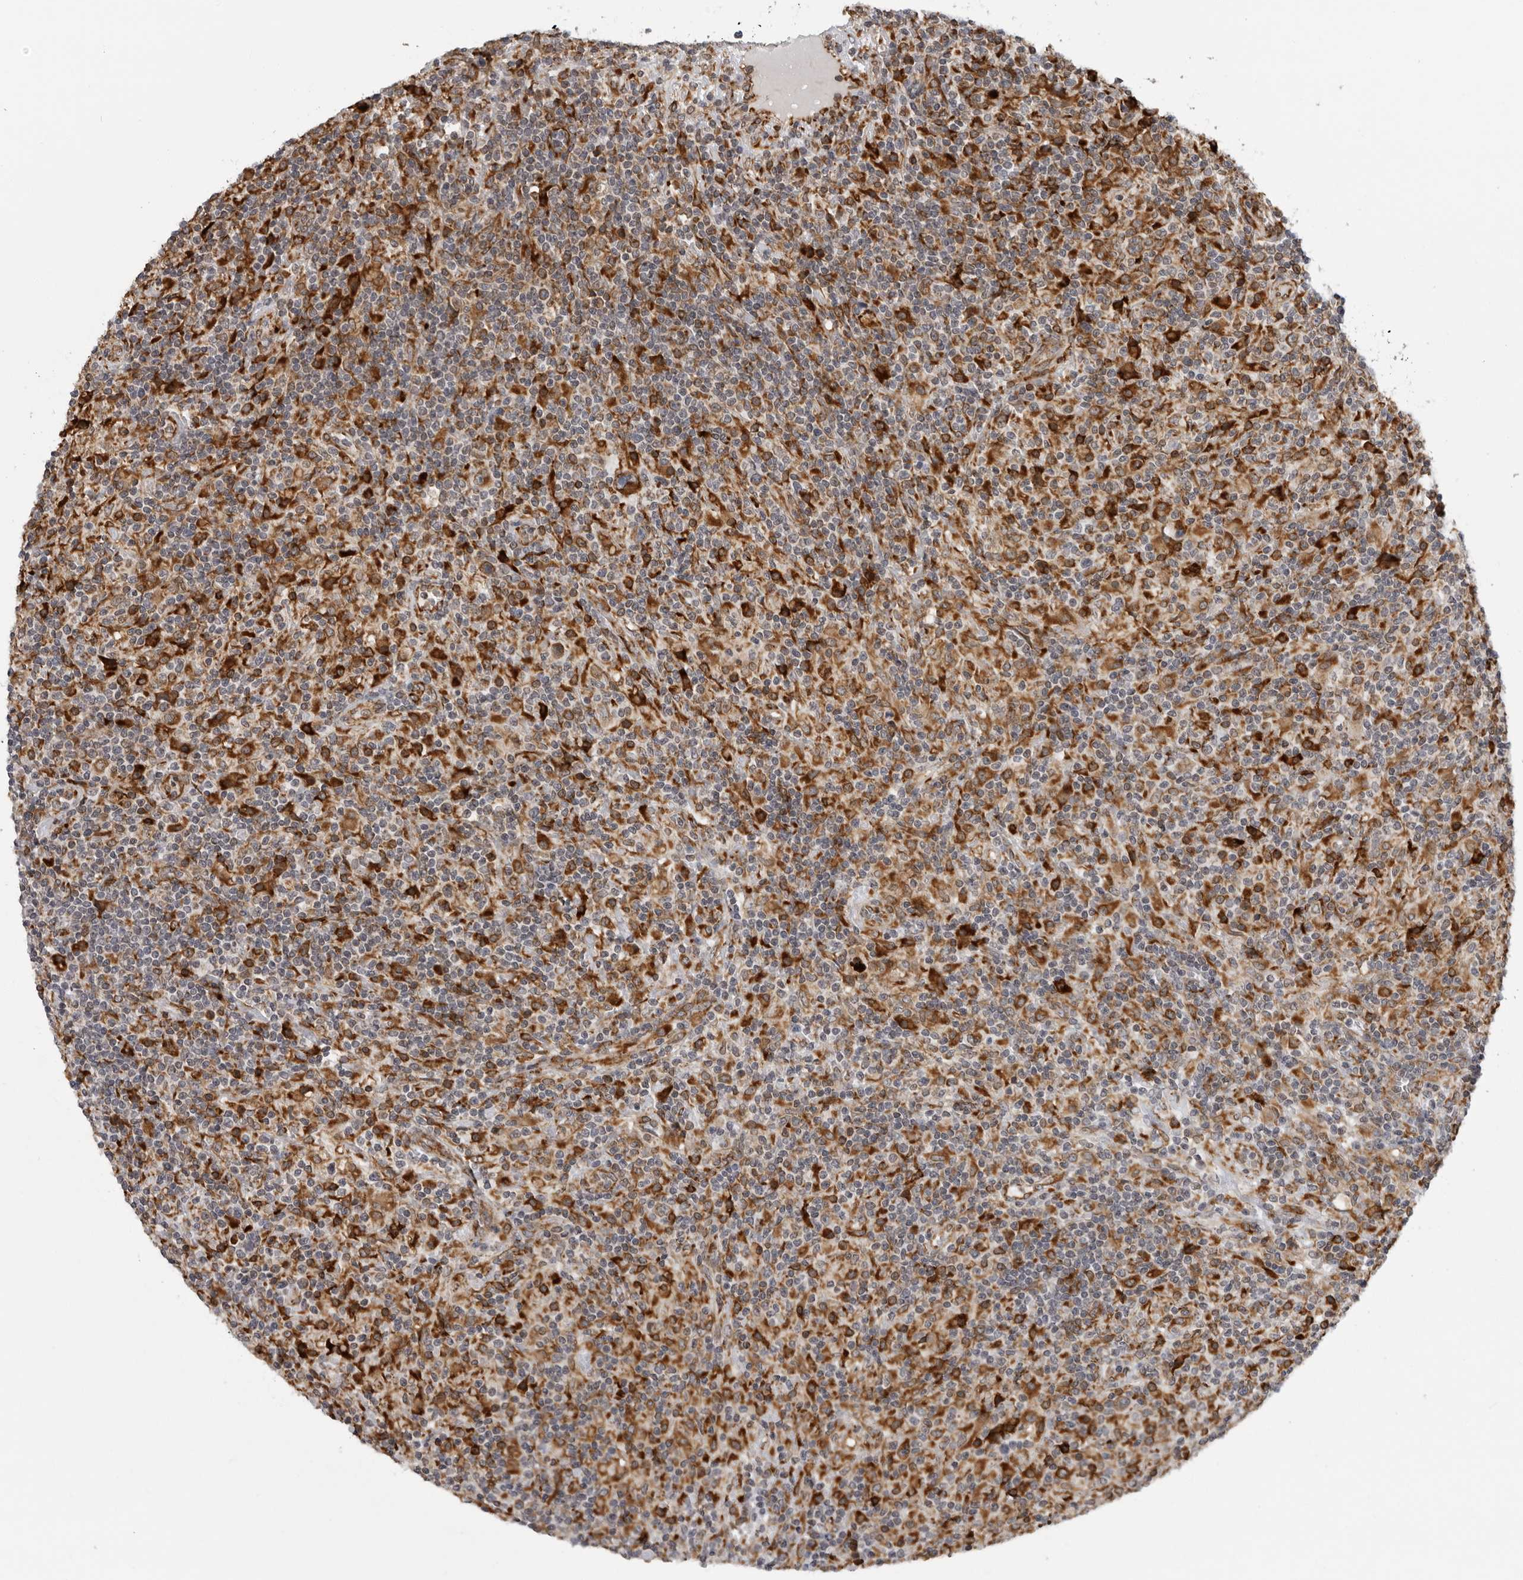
{"staining": {"intensity": "moderate", "quantity": ">75%", "location": "cytoplasmic/membranous"}, "tissue": "lymphoma", "cell_type": "Tumor cells", "image_type": "cancer", "snomed": [{"axis": "morphology", "description": "Hodgkin's disease, NOS"}, {"axis": "topography", "description": "Lymph node"}], "caption": "Hodgkin's disease stained with DAB immunohistochemistry reveals medium levels of moderate cytoplasmic/membranous positivity in approximately >75% of tumor cells.", "gene": "ALPK2", "patient": {"sex": "male", "age": 70}}